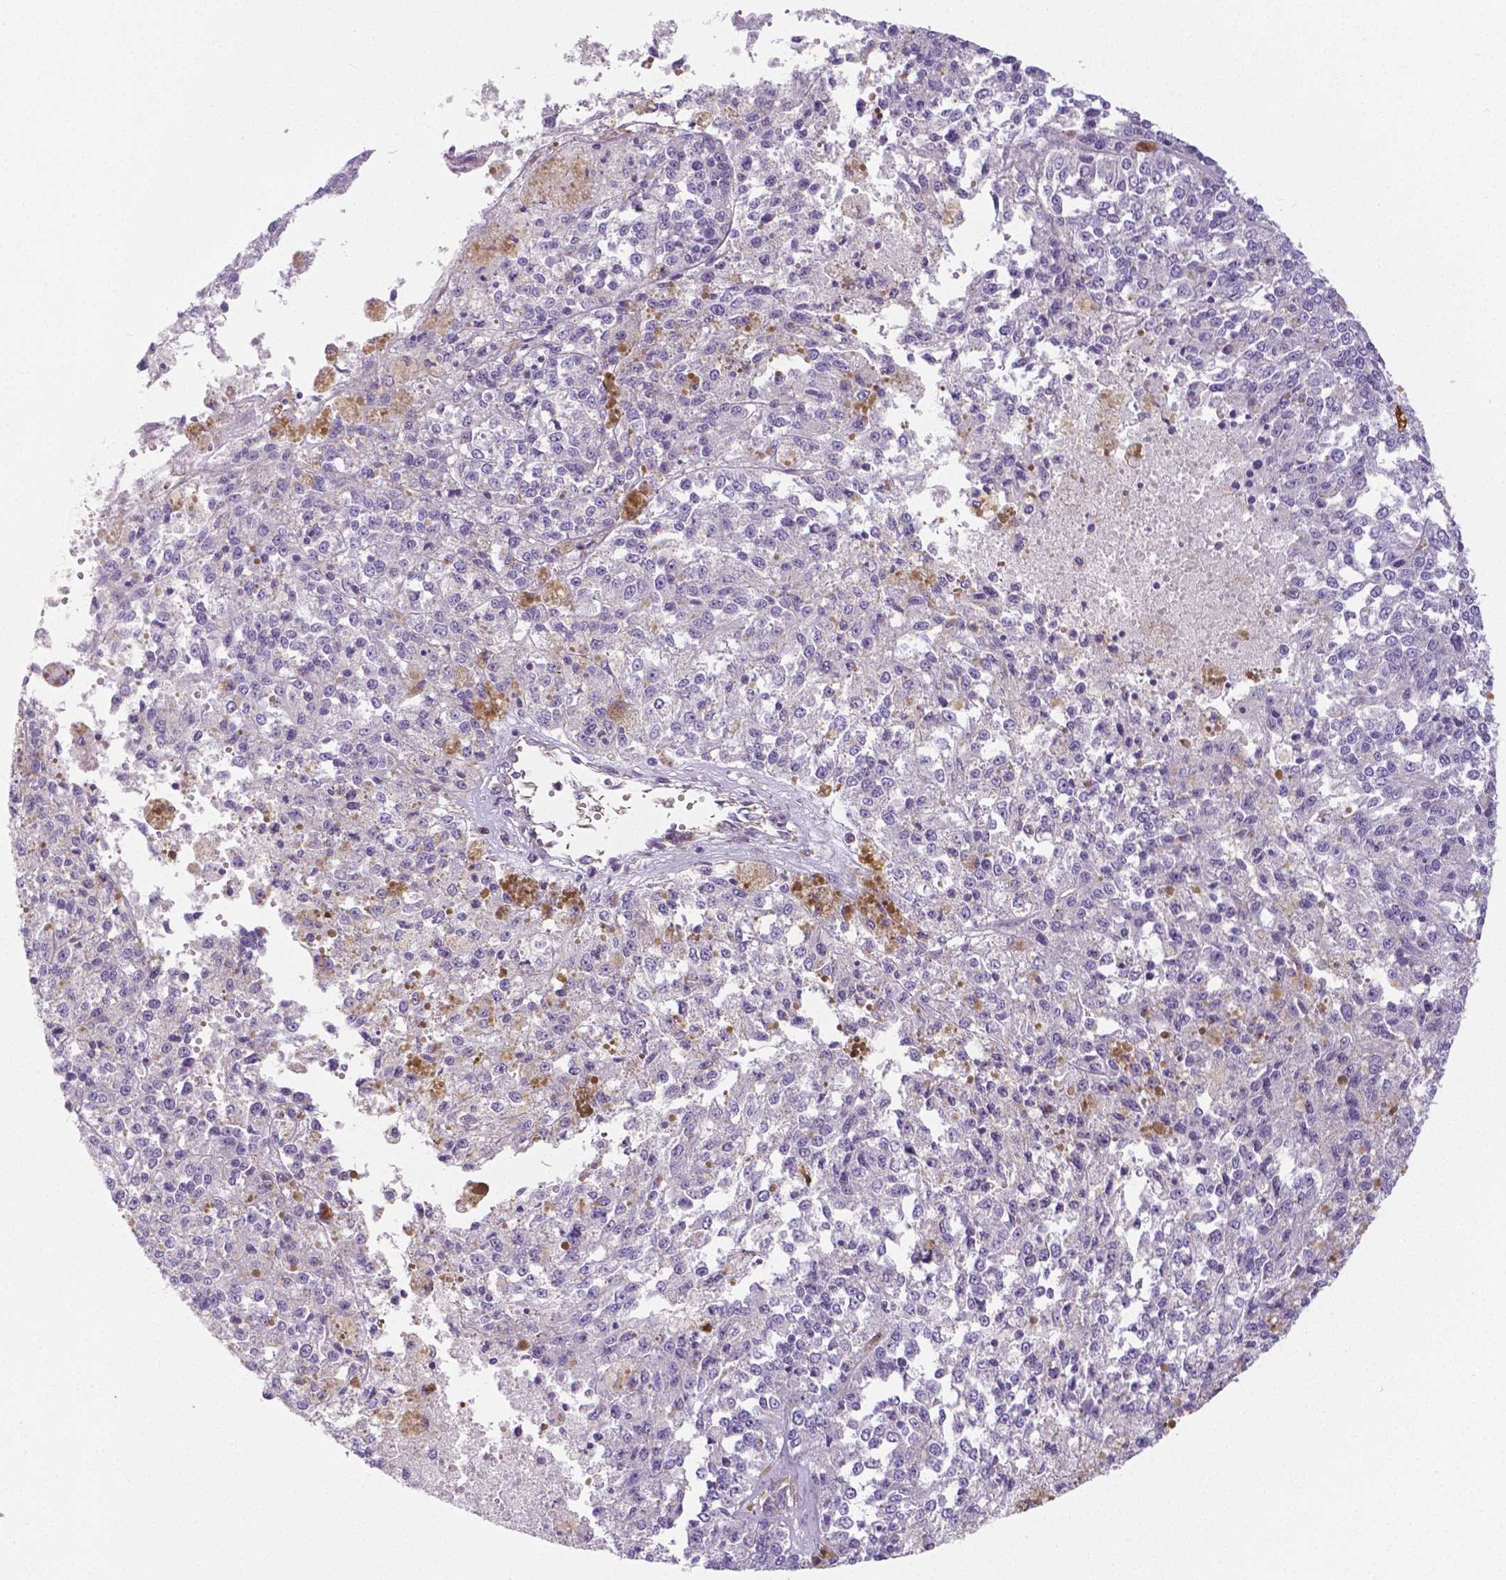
{"staining": {"intensity": "negative", "quantity": "none", "location": "none"}, "tissue": "melanoma", "cell_type": "Tumor cells", "image_type": "cancer", "snomed": [{"axis": "morphology", "description": "Malignant melanoma, Metastatic site"}, {"axis": "topography", "description": "Lymph node"}], "caption": "This is an immunohistochemistry (IHC) micrograph of melanoma. There is no staining in tumor cells.", "gene": "CRMP1", "patient": {"sex": "female", "age": 64}}